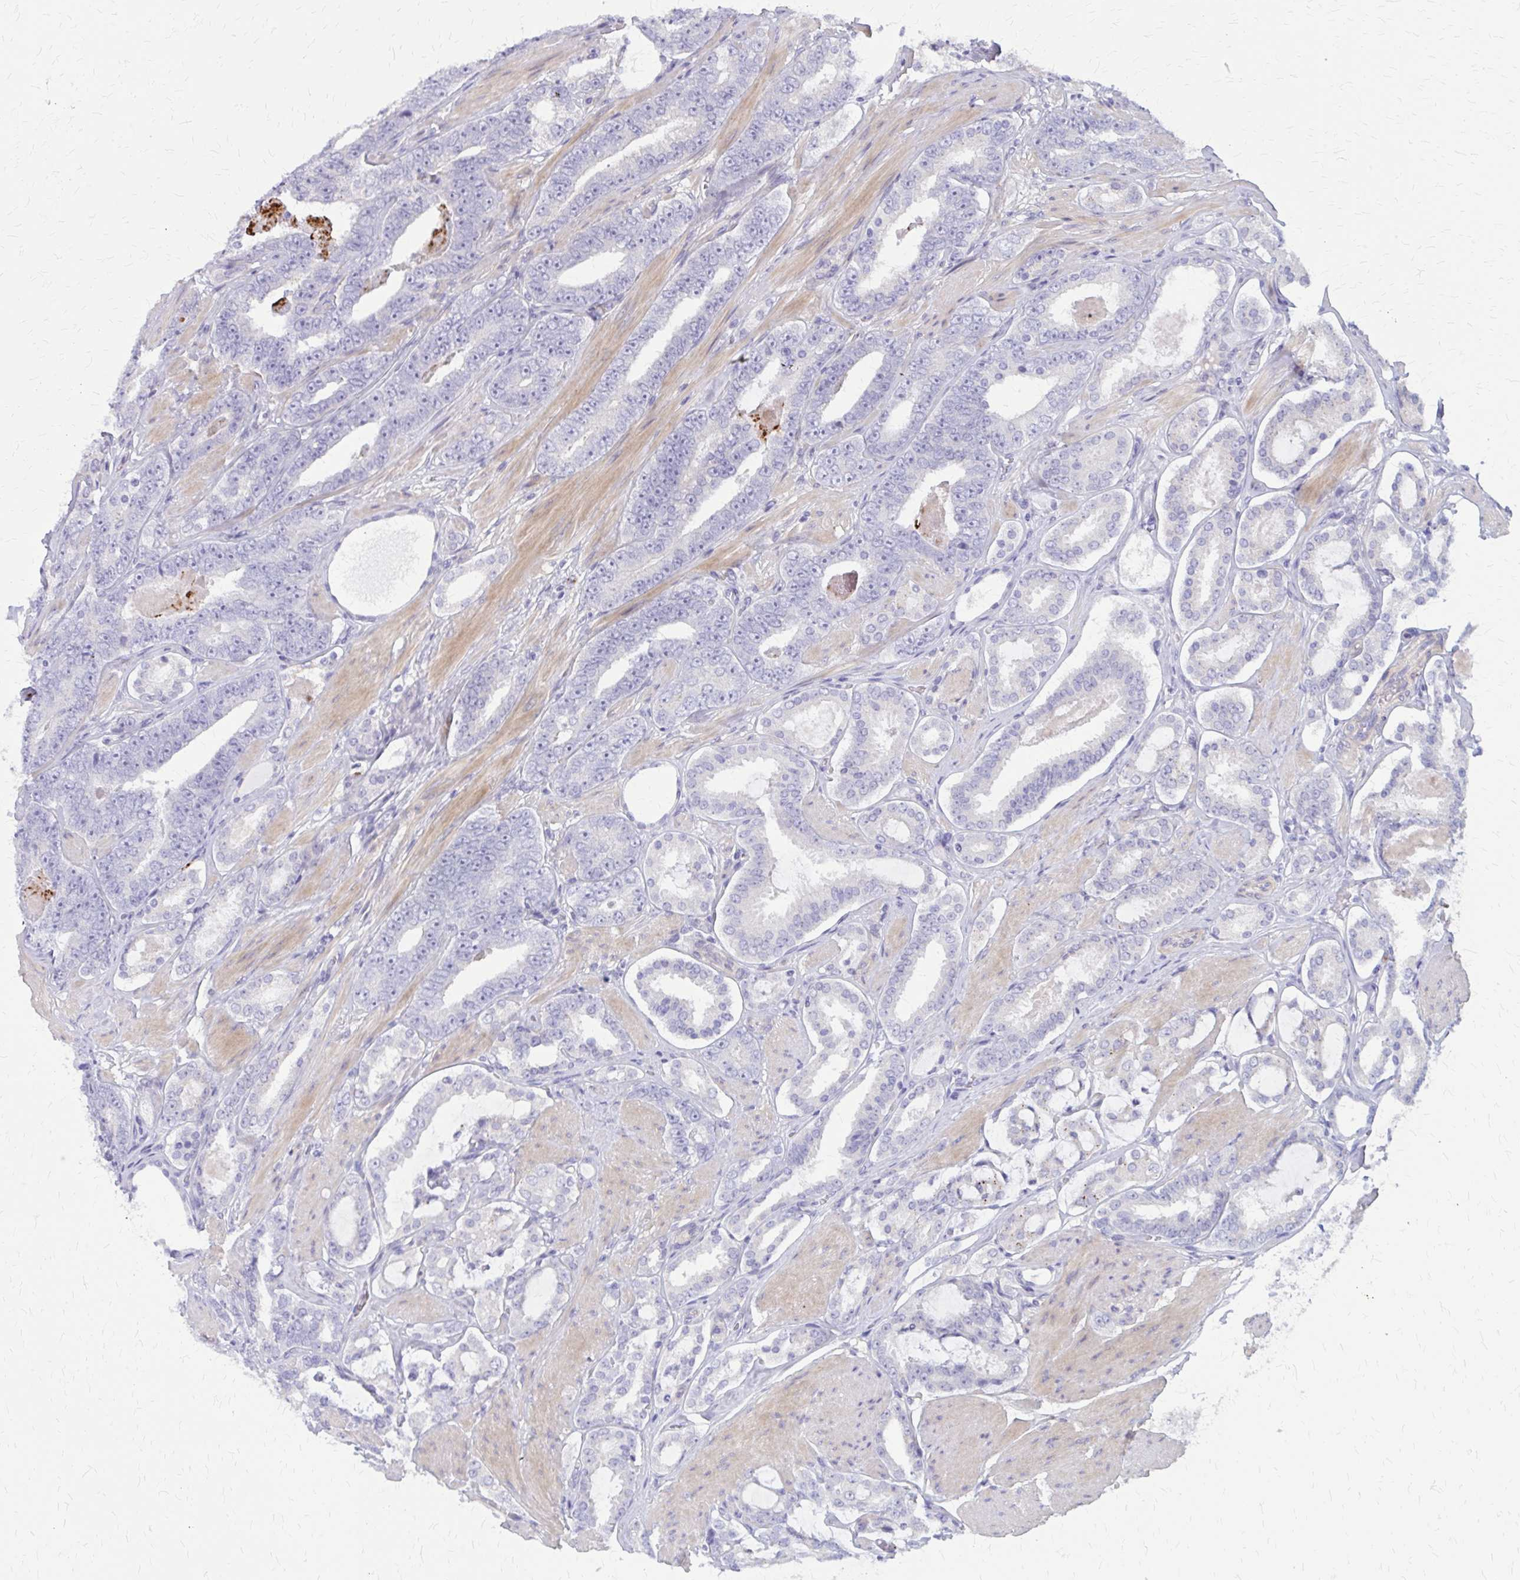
{"staining": {"intensity": "negative", "quantity": "none", "location": "none"}, "tissue": "prostate cancer", "cell_type": "Tumor cells", "image_type": "cancer", "snomed": [{"axis": "morphology", "description": "Adenocarcinoma, High grade"}, {"axis": "topography", "description": "Prostate"}], "caption": "Immunohistochemistry (IHC) of human prostate cancer shows no positivity in tumor cells. (Brightfield microscopy of DAB (3,3'-diaminobenzidine) immunohistochemistry at high magnification).", "gene": "GLYATL2", "patient": {"sex": "male", "age": 63}}